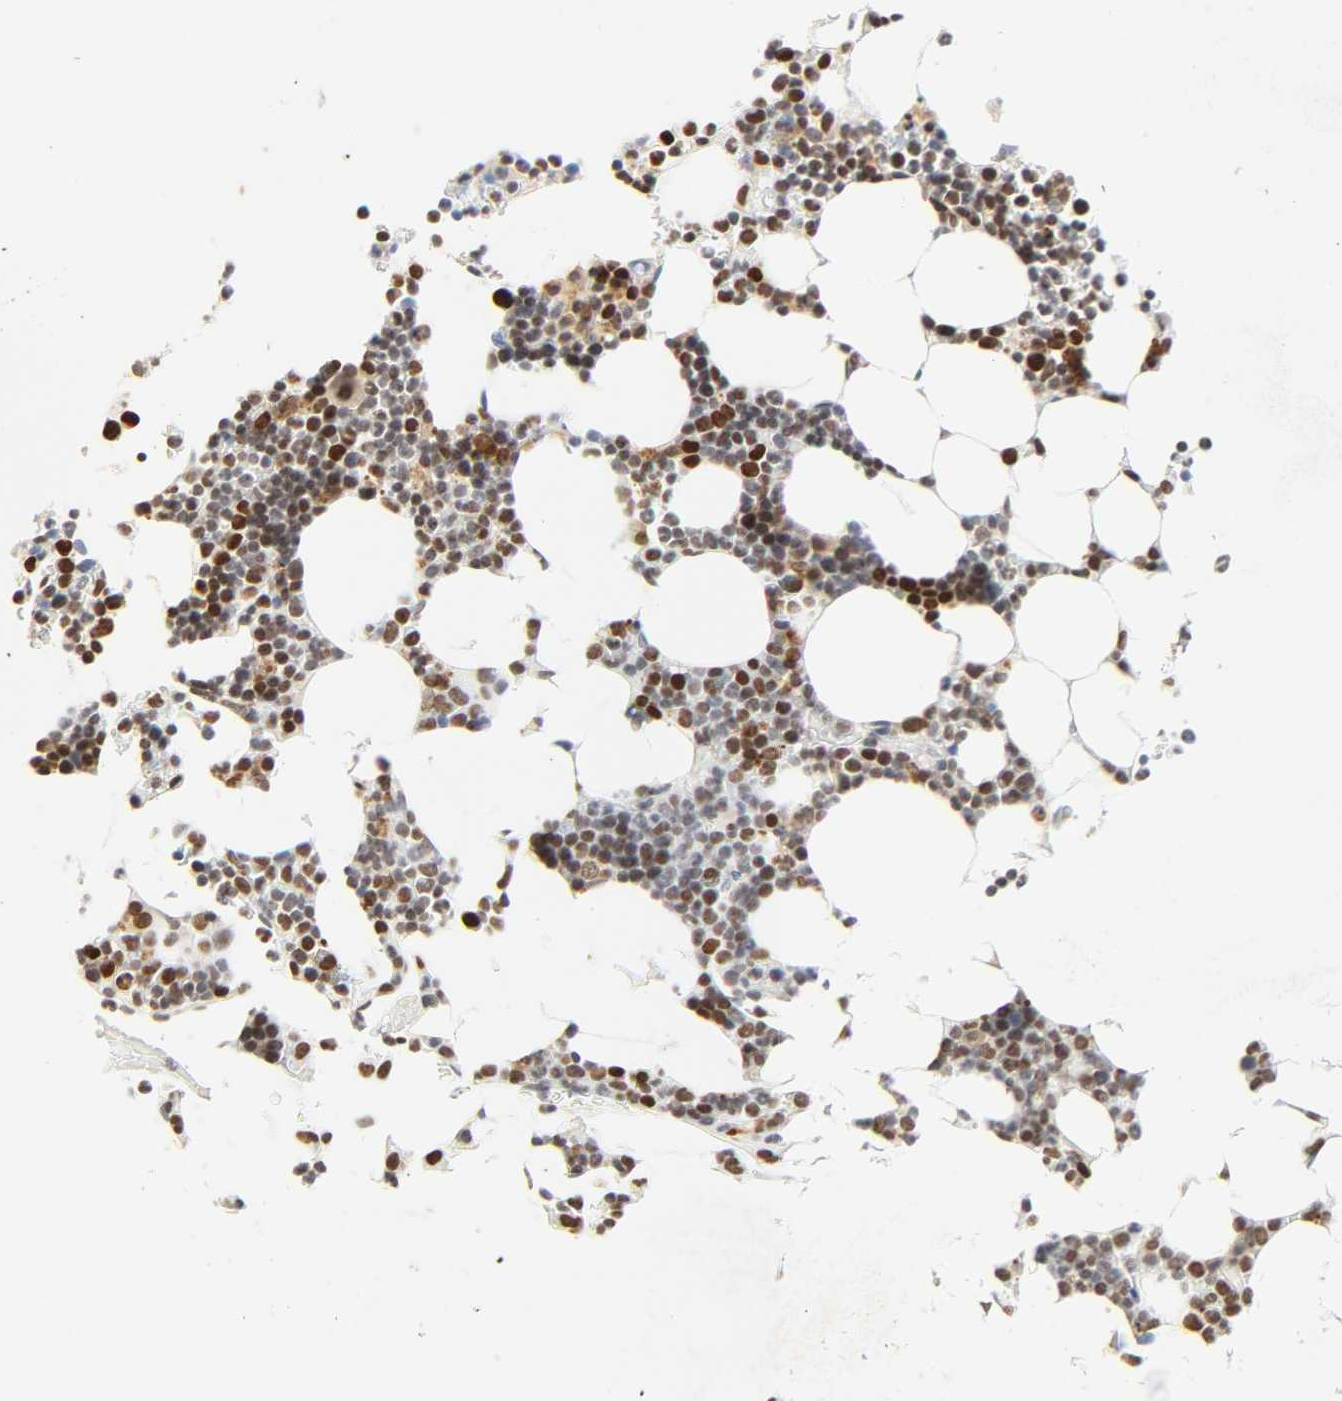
{"staining": {"intensity": "strong", "quantity": ">75%", "location": "nuclear"}, "tissue": "bone marrow", "cell_type": "Hematopoietic cells", "image_type": "normal", "snomed": [{"axis": "morphology", "description": "Normal tissue, NOS"}, {"axis": "topography", "description": "Bone marrow"}], "caption": "IHC staining of normal bone marrow, which demonstrates high levels of strong nuclear expression in approximately >75% of hematopoietic cells indicating strong nuclear protein positivity. The staining was performed using DAB (3,3'-diaminobenzidine) (brown) for protein detection and nuclei were counterstained in hematoxylin (blue).", "gene": "DAZAP1", "patient": {"sex": "female", "age": 73}}